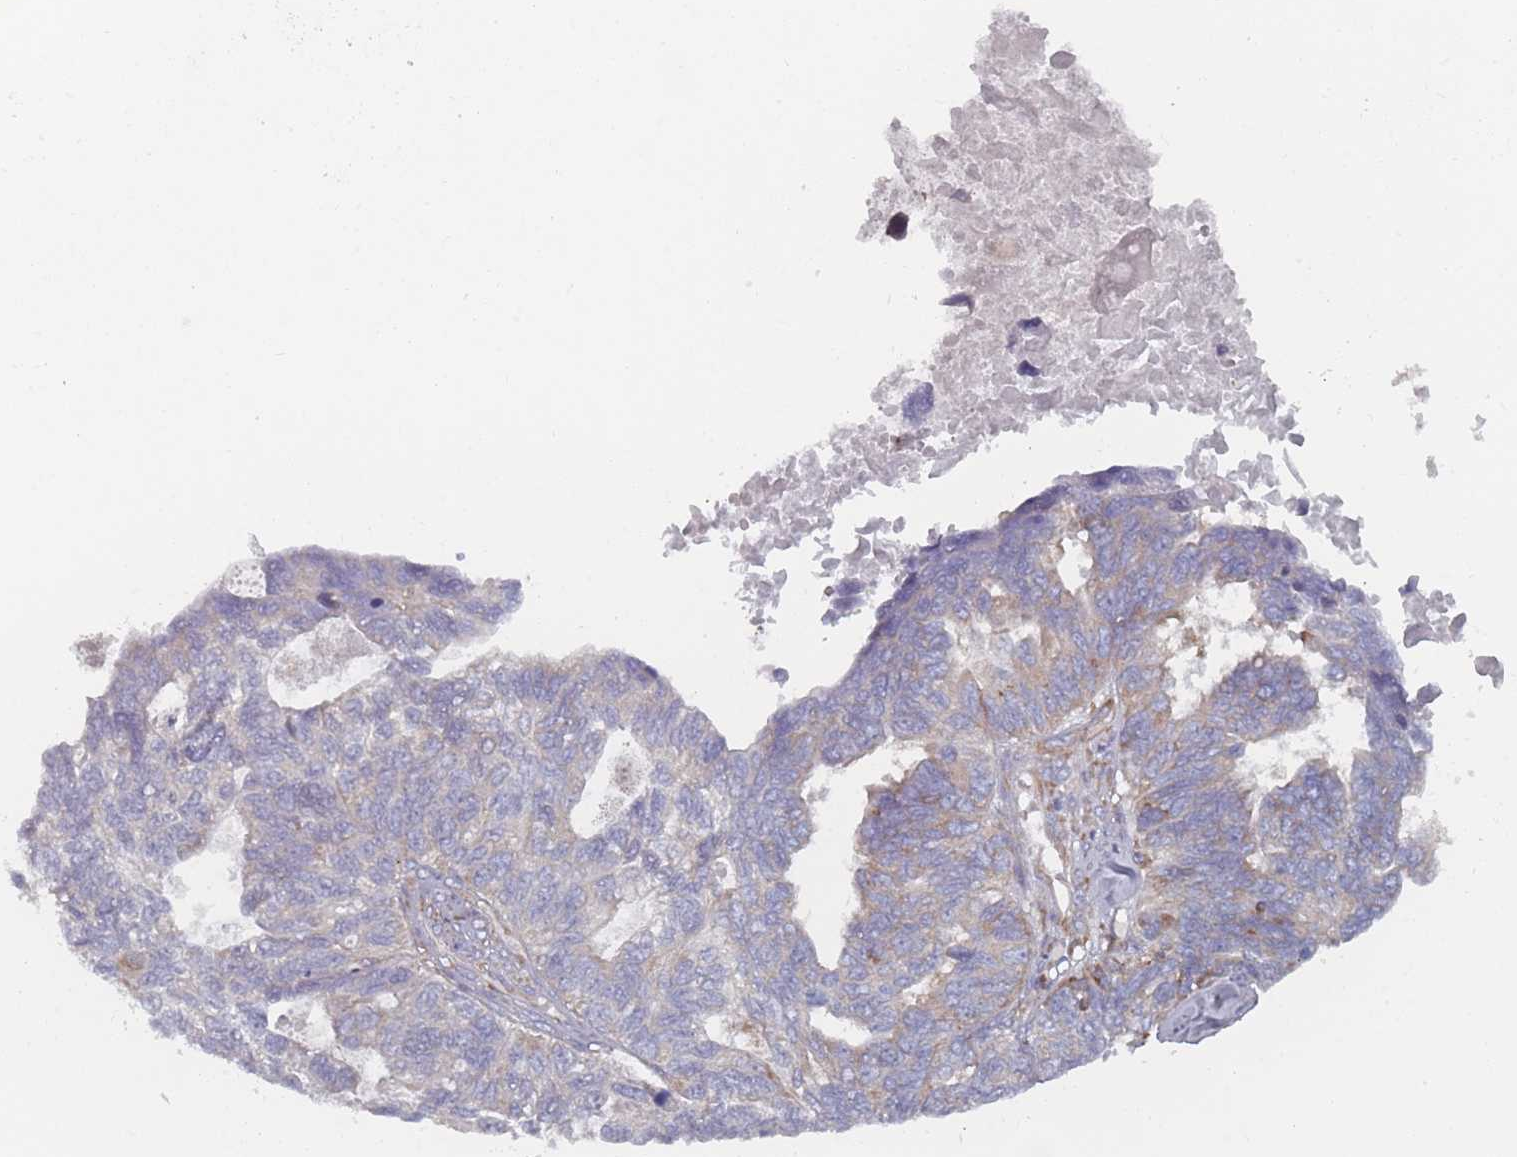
{"staining": {"intensity": "weak", "quantity": "25%-75%", "location": "cytoplasmic/membranous"}, "tissue": "ovarian cancer", "cell_type": "Tumor cells", "image_type": "cancer", "snomed": [{"axis": "morphology", "description": "Cystadenocarcinoma, serous, NOS"}, {"axis": "topography", "description": "Ovary"}], "caption": "A brown stain highlights weak cytoplasmic/membranous positivity of a protein in human ovarian serous cystadenocarcinoma tumor cells.", "gene": "CACNG5", "patient": {"sex": "female", "age": 79}}